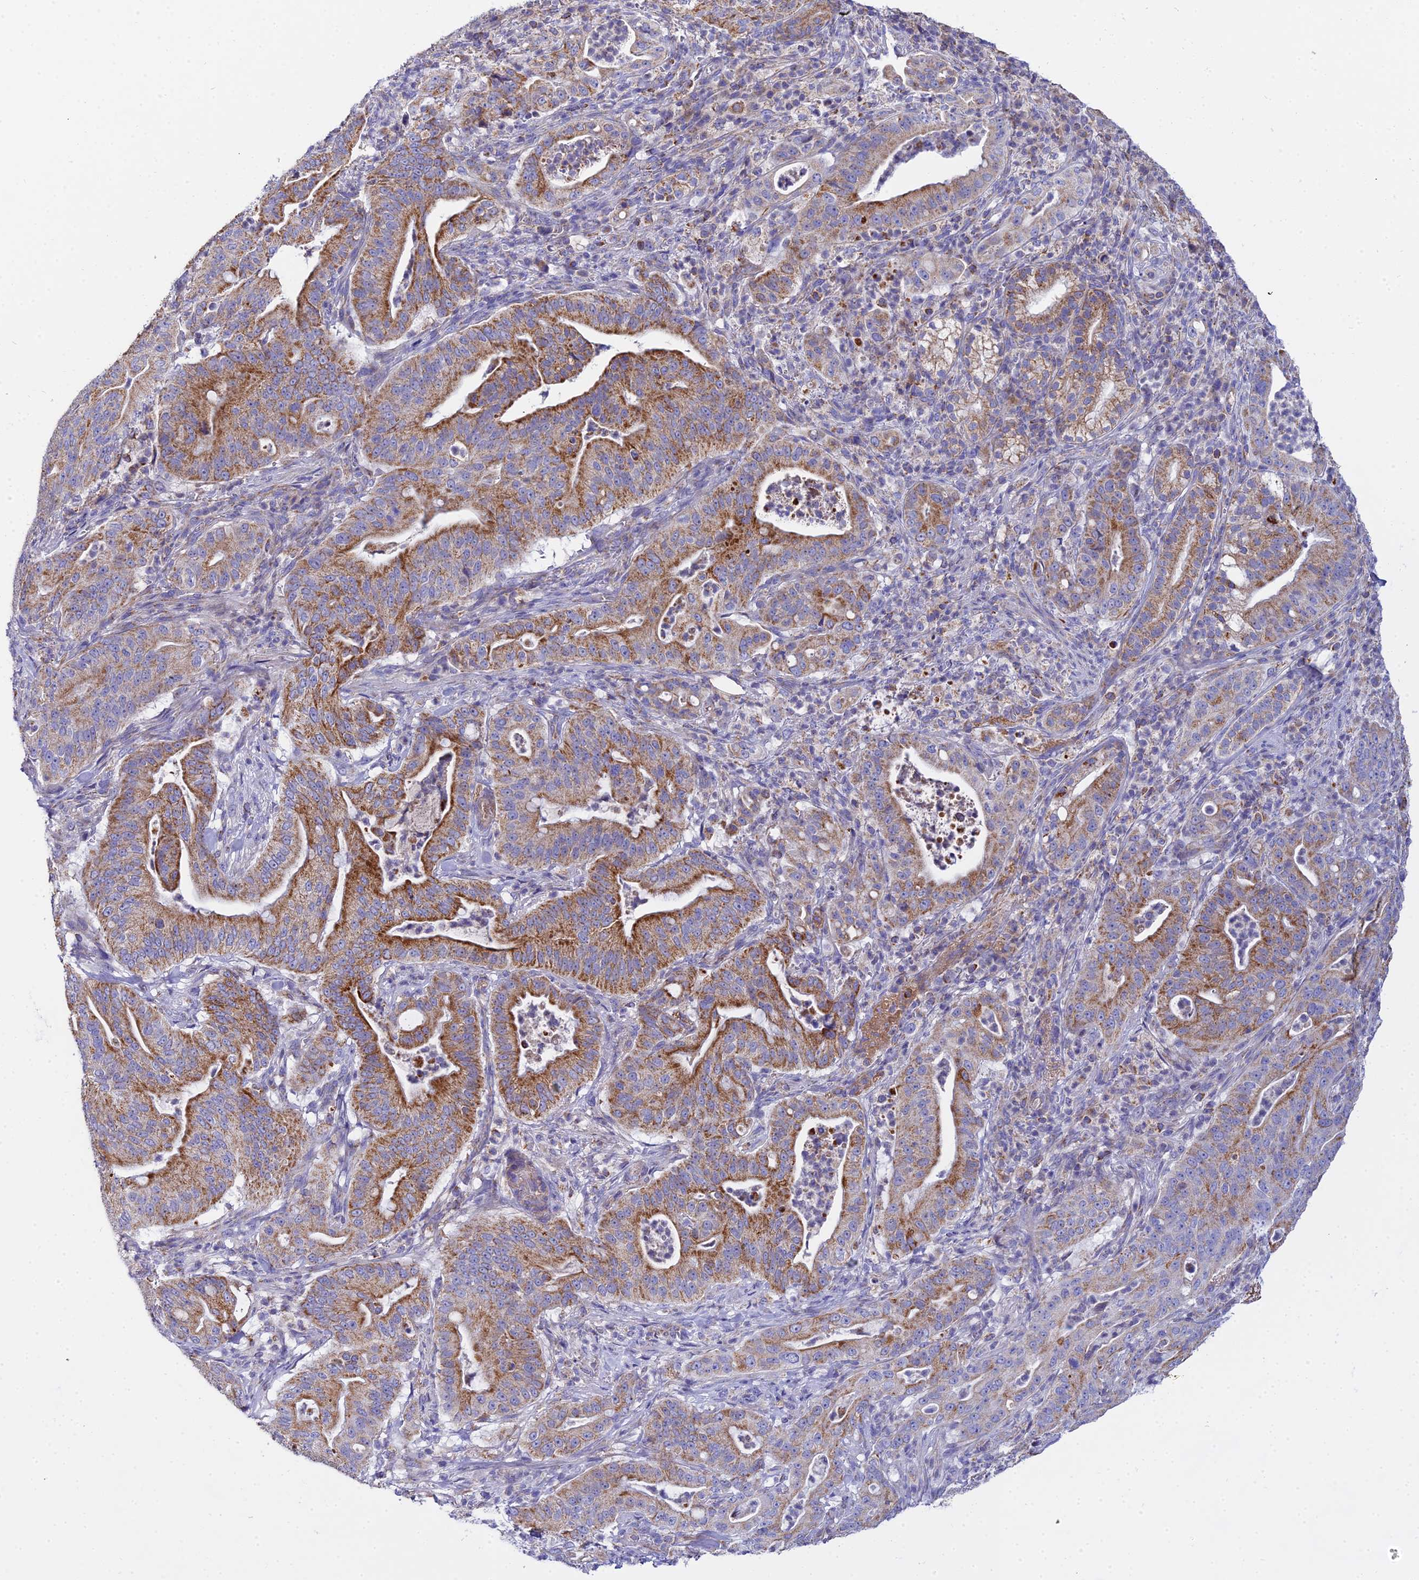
{"staining": {"intensity": "moderate", "quantity": ">75%", "location": "cytoplasmic/membranous"}, "tissue": "pancreatic cancer", "cell_type": "Tumor cells", "image_type": "cancer", "snomed": [{"axis": "morphology", "description": "Adenocarcinoma, NOS"}, {"axis": "topography", "description": "Pancreas"}], "caption": "Protein staining of pancreatic adenocarcinoma tissue exhibits moderate cytoplasmic/membranous positivity in about >75% of tumor cells.", "gene": "NIPSNAP3A", "patient": {"sex": "male", "age": 71}}